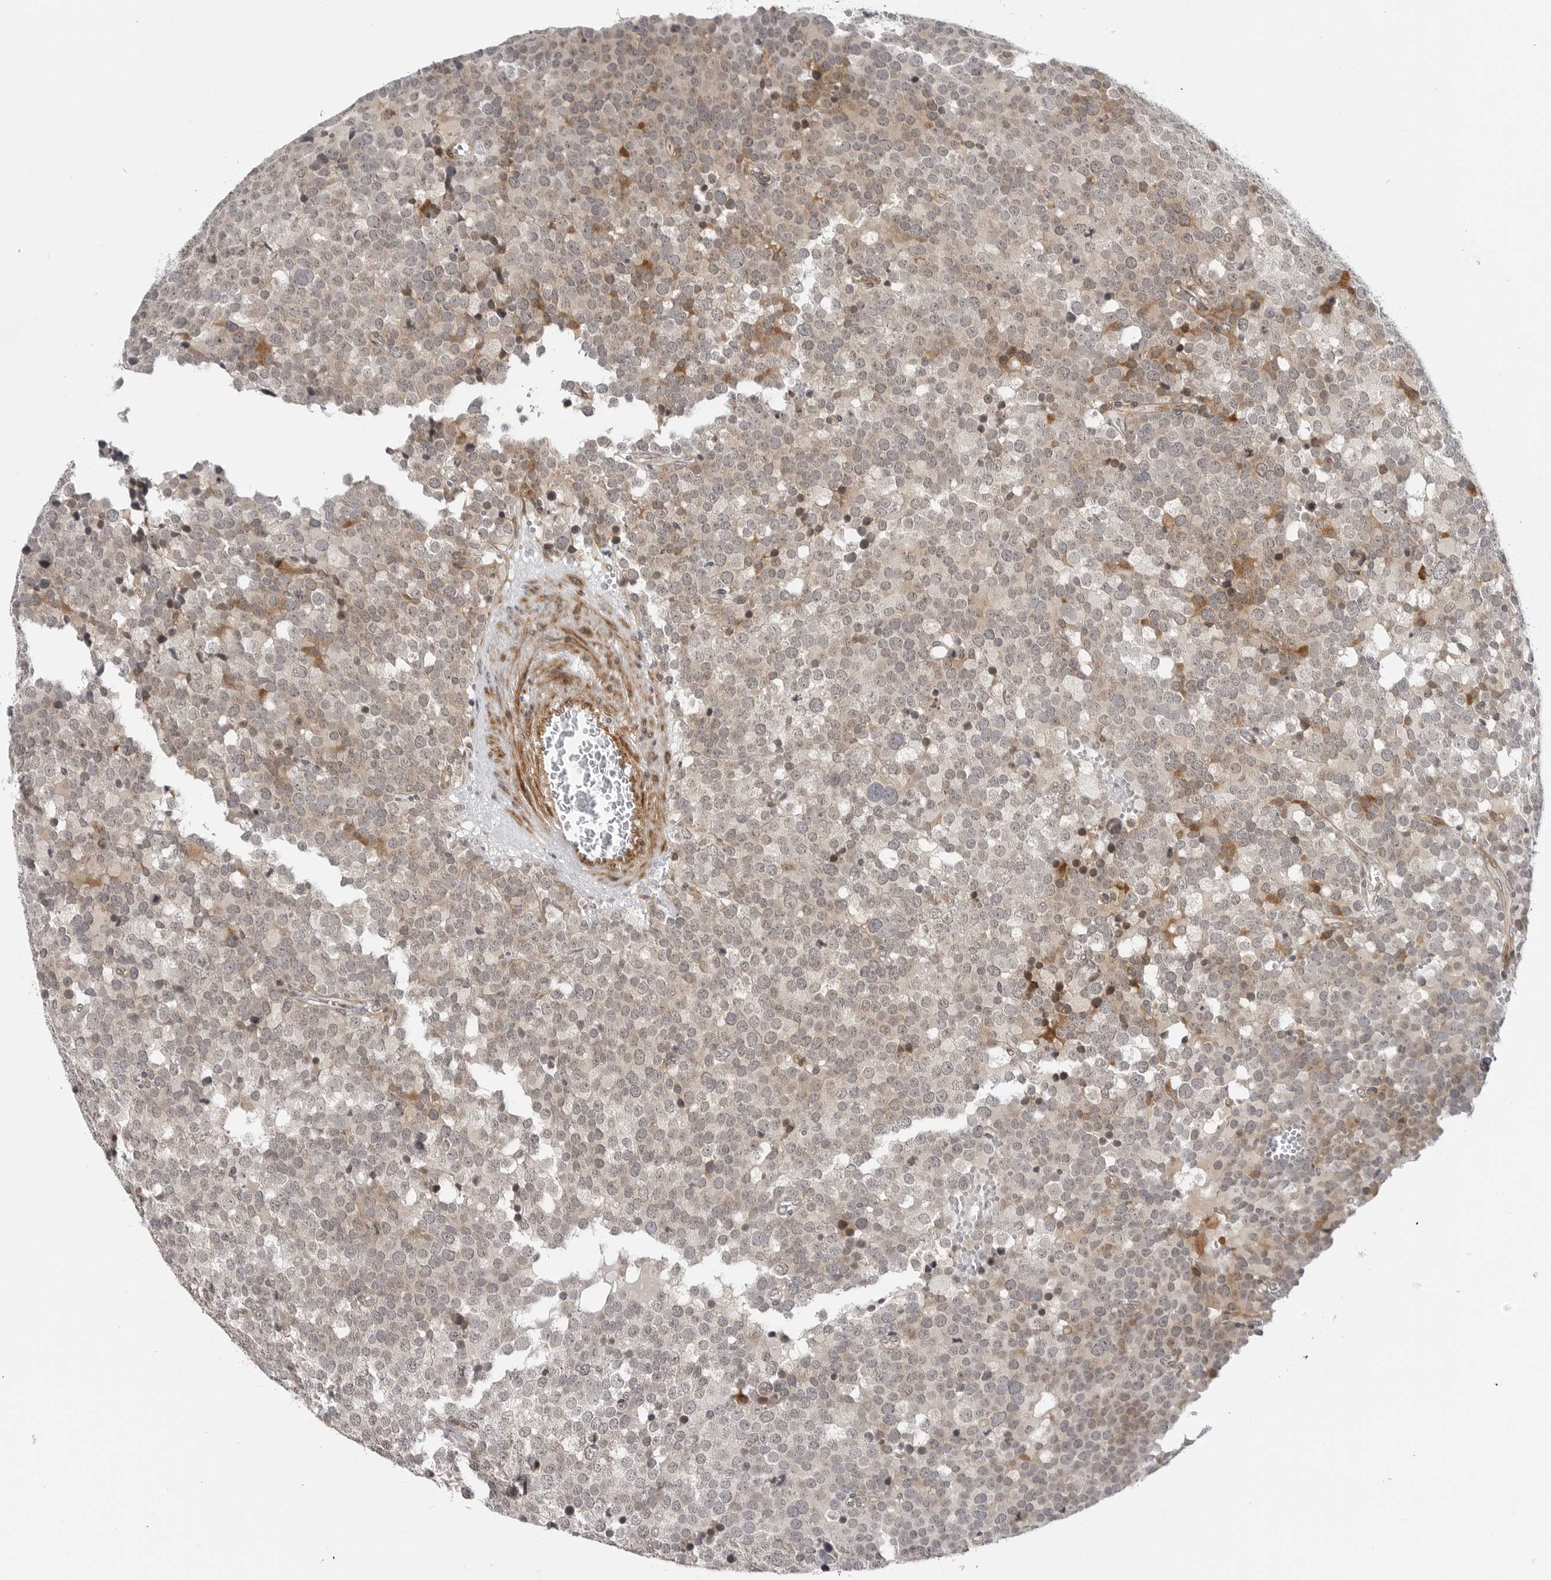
{"staining": {"intensity": "weak", "quantity": "<25%", "location": "cytoplasmic/membranous"}, "tissue": "testis cancer", "cell_type": "Tumor cells", "image_type": "cancer", "snomed": [{"axis": "morphology", "description": "Seminoma, NOS"}, {"axis": "topography", "description": "Testis"}], "caption": "Tumor cells show no significant positivity in seminoma (testis).", "gene": "ADAMTS5", "patient": {"sex": "male", "age": 71}}